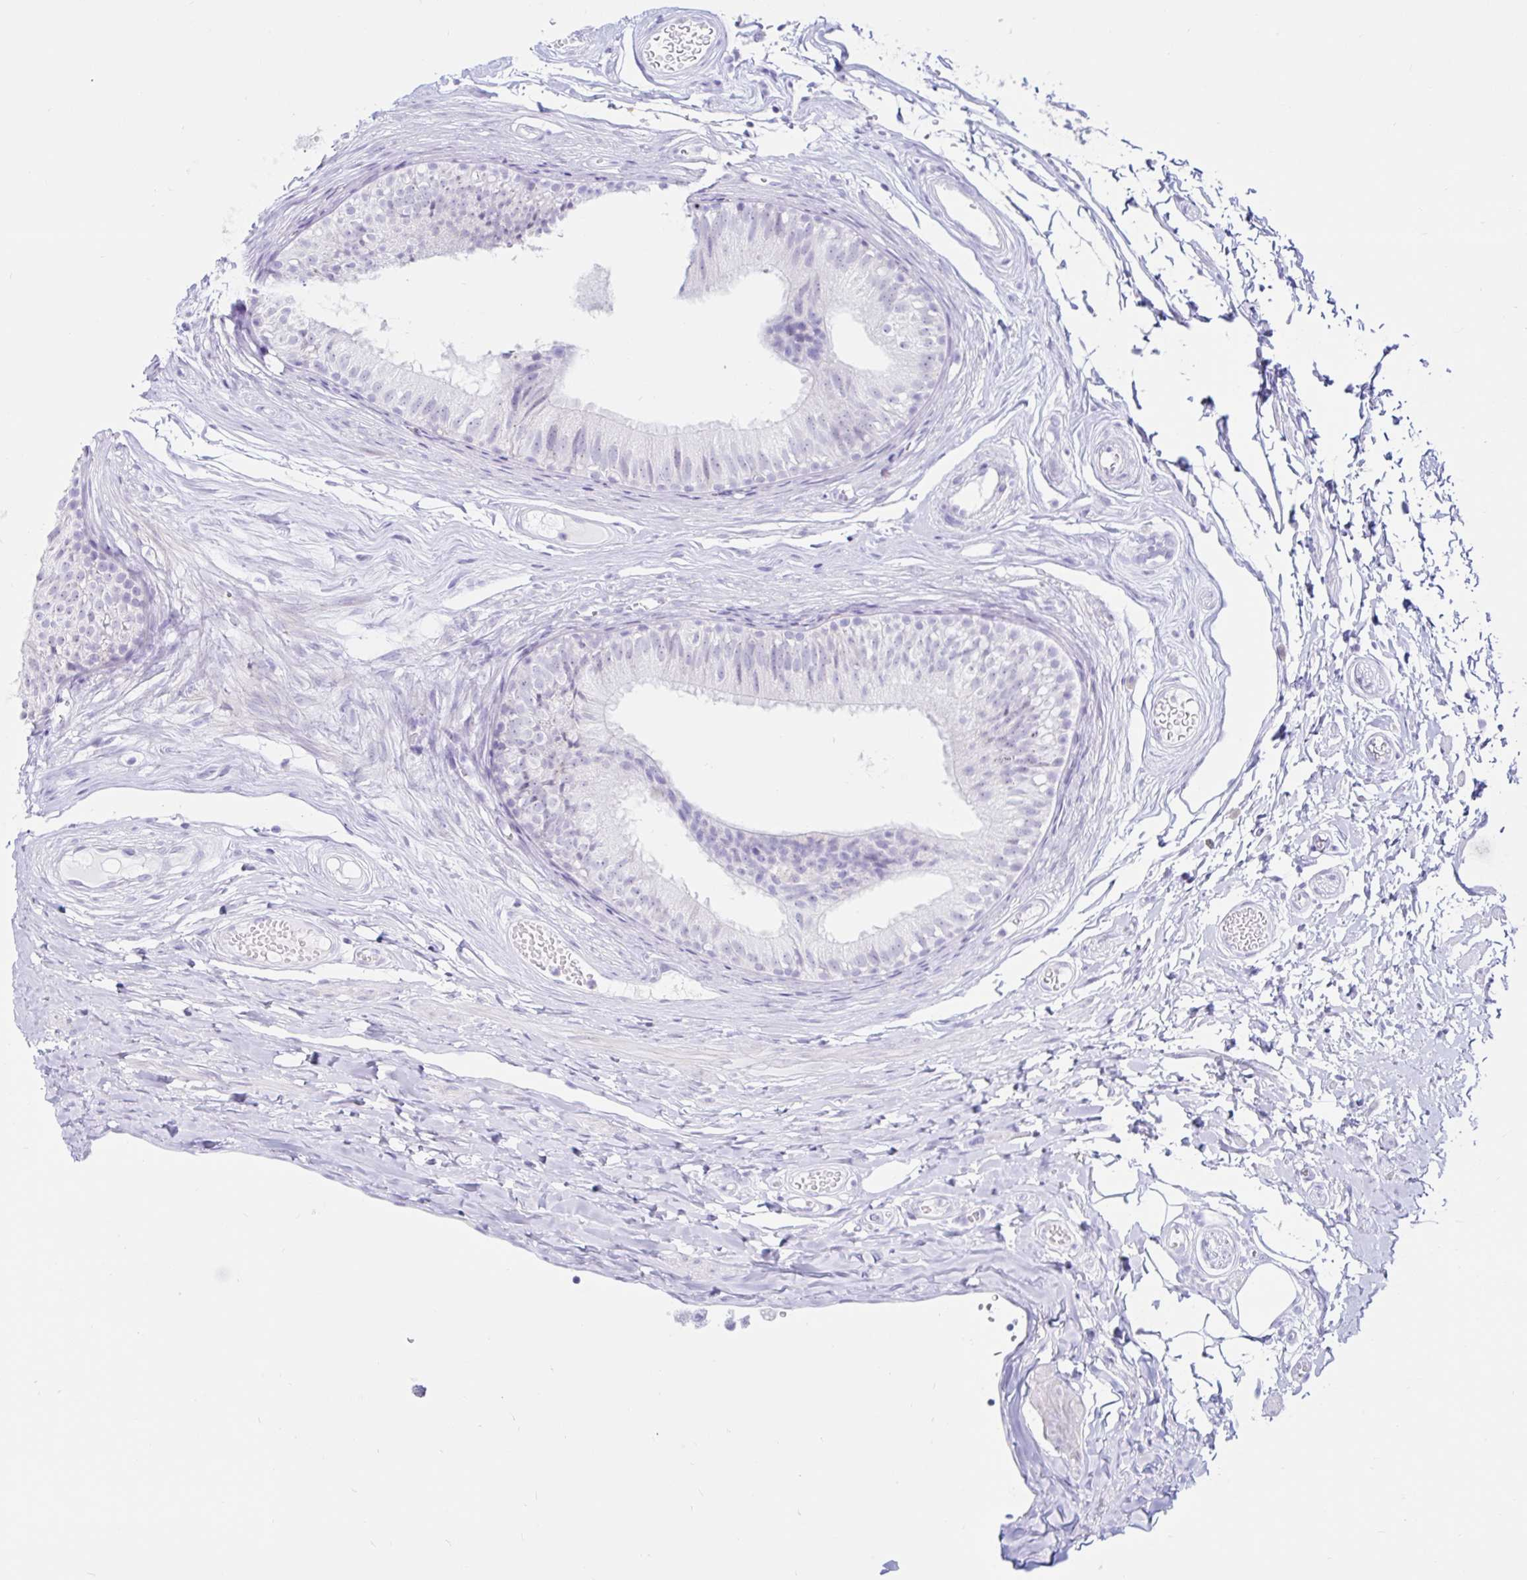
{"staining": {"intensity": "negative", "quantity": "none", "location": "none"}, "tissue": "epididymis", "cell_type": "Glandular cells", "image_type": "normal", "snomed": [{"axis": "morphology", "description": "Normal tissue, NOS"}, {"axis": "morphology", "description": "Seminoma, NOS"}, {"axis": "topography", "description": "Testis"}, {"axis": "topography", "description": "Epididymis"}], "caption": "This is a photomicrograph of immunohistochemistry (IHC) staining of benign epididymis, which shows no positivity in glandular cells.", "gene": "BEST1", "patient": {"sex": "male", "age": 34}}